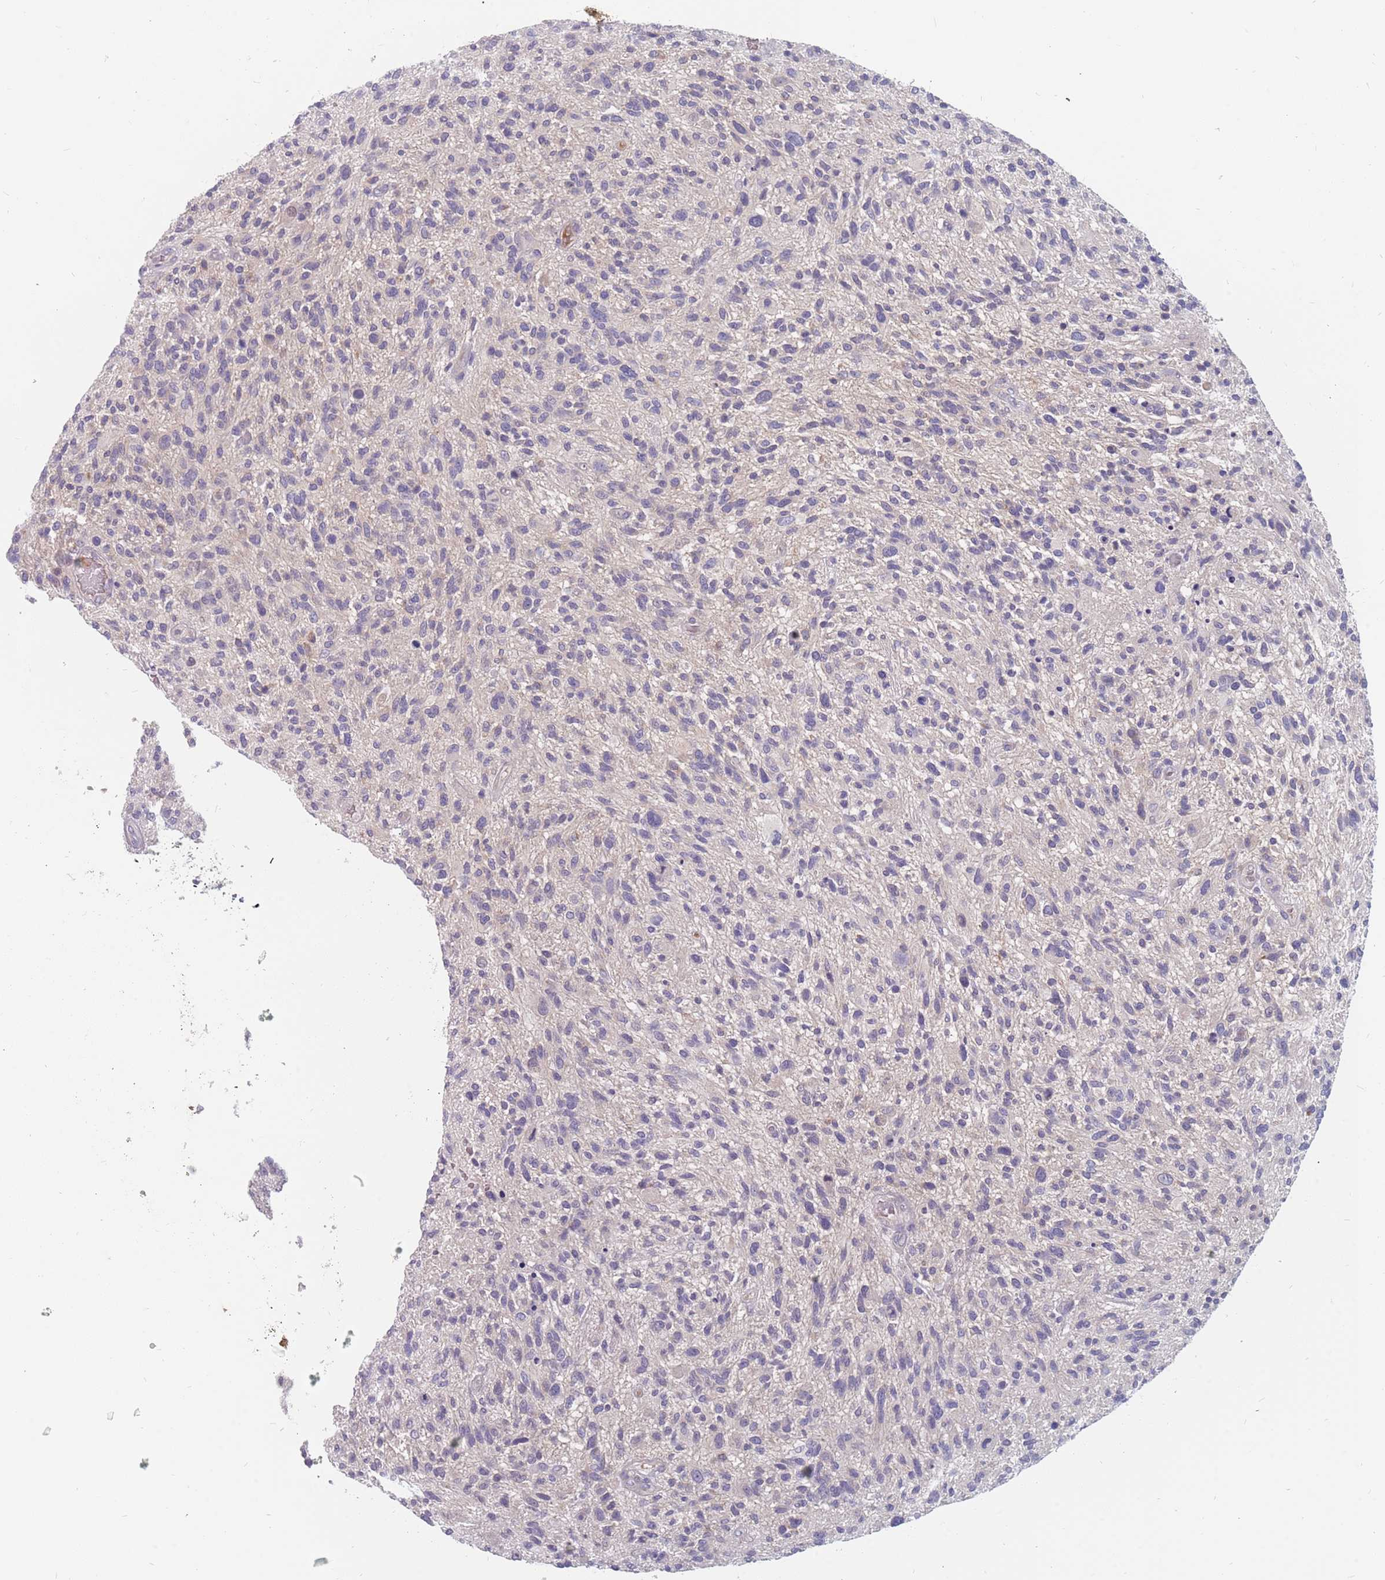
{"staining": {"intensity": "negative", "quantity": "none", "location": "none"}, "tissue": "glioma", "cell_type": "Tumor cells", "image_type": "cancer", "snomed": [{"axis": "morphology", "description": "Glioma, malignant, High grade"}, {"axis": "topography", "description": "Brain"}], "caption": "High magnification brightfield microscopy of glioma stained with DAB (brown) and counterstained with hematoxylin (blue): tumor cells show no significant expression. (Stains: DAB (3,3'-diaminobenzidine) immunohistochemistry (IHC) with hematoxylin counter stain, Microscopy: brightfield microscopy at high magnification).", "gene": "CMTR2", "patient": {"sex": "male", "age": 47}}